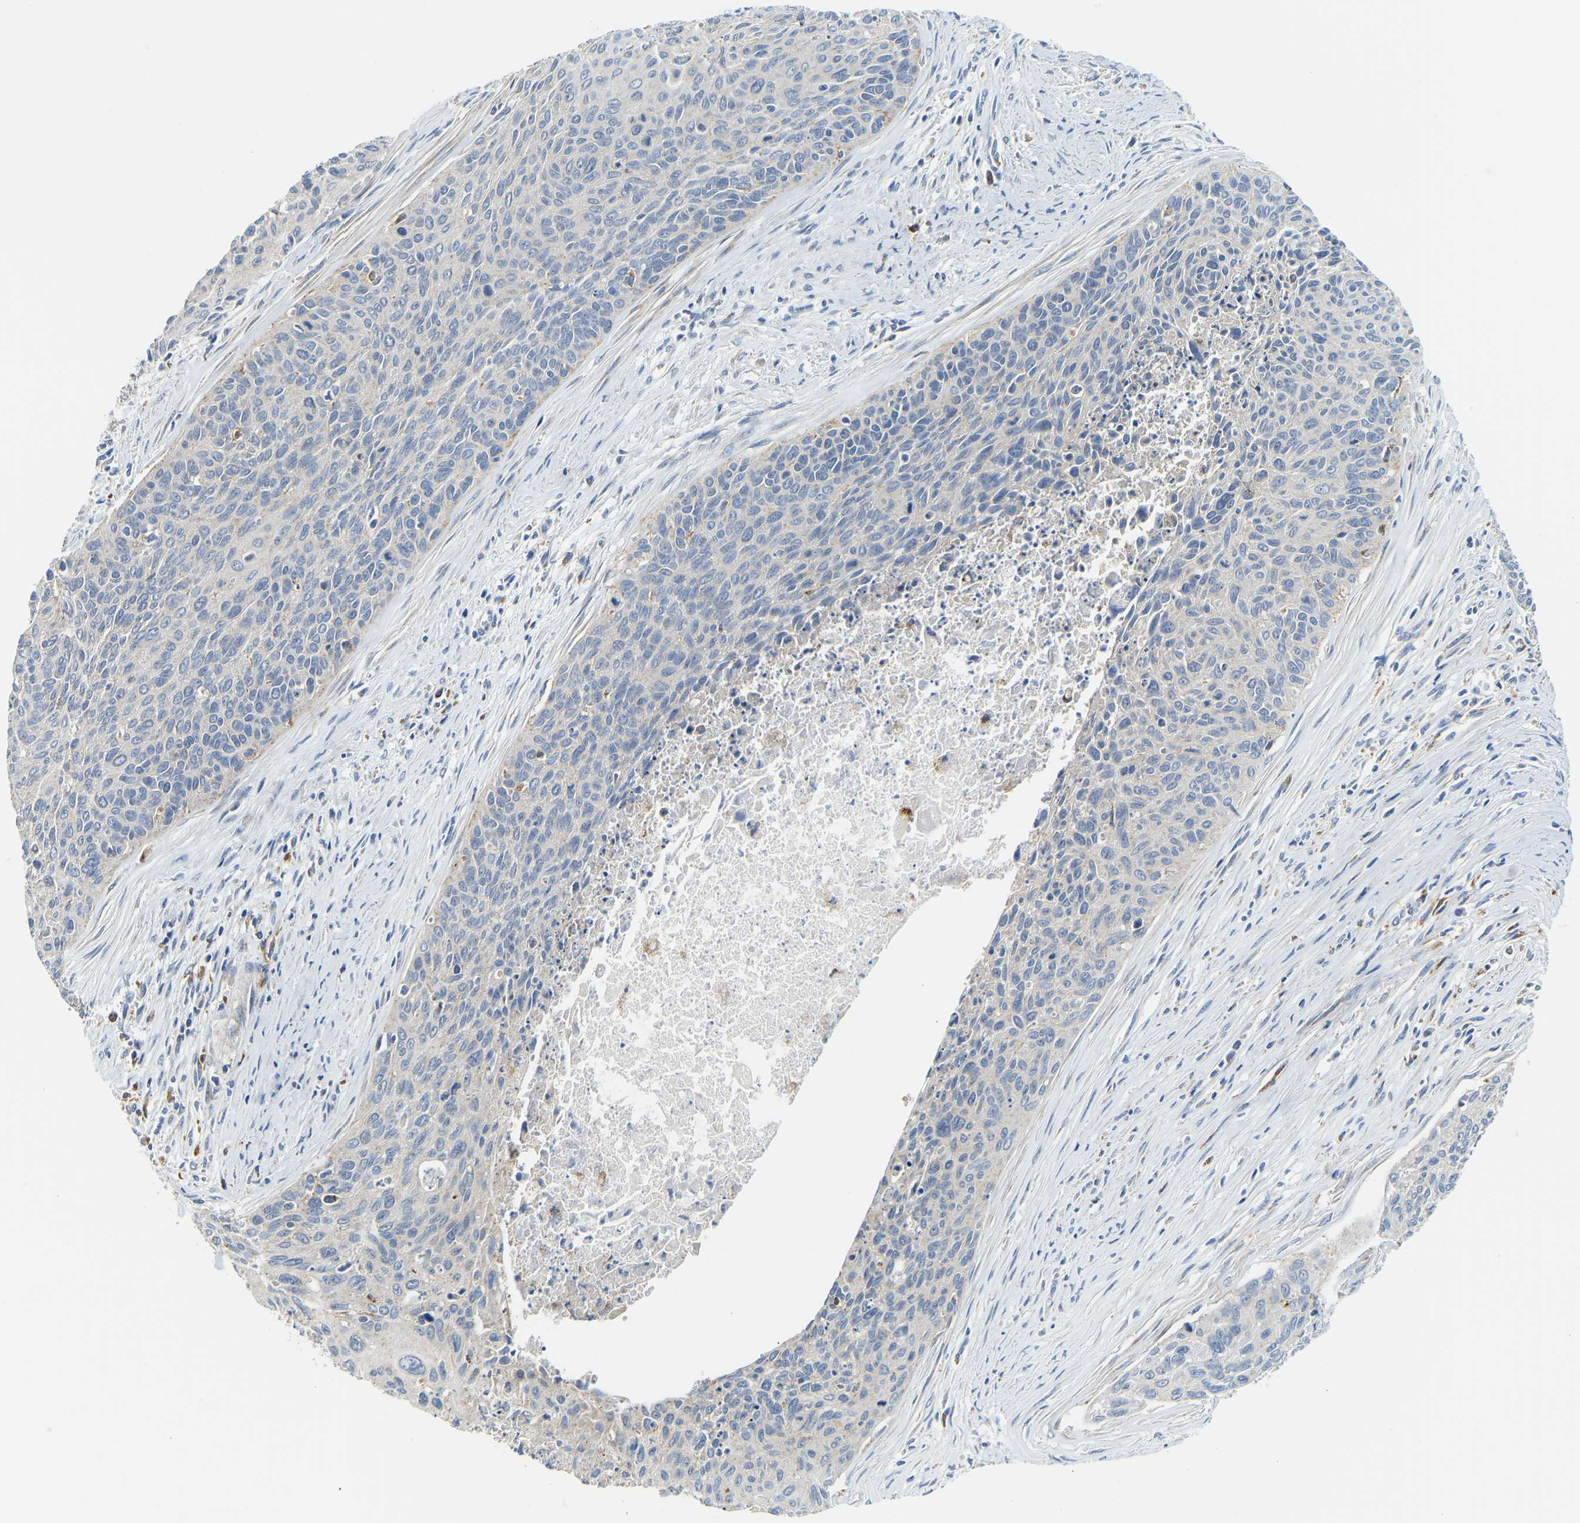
{"staining": {"intensity": "negative", "quantity": "none", "location": "none"}, "tissue": "cervical cancer", "cell_type": "Tumor cells", "image_type": "cancer", "snomed": [{"axis": "morphology", "description": "Squamous cell carcinoma, NOS"}, {"axis": "topography", "description": "Cervix"}], "caption": "This is a photomicrograph of immunohistochemistry (IHC) staining of cervical cancer (squamous cell carcinoma), which shows no staining in tumor cells.", "gene": "ATP6V1E1", "patient": {"sex": "female", "age": 55}}